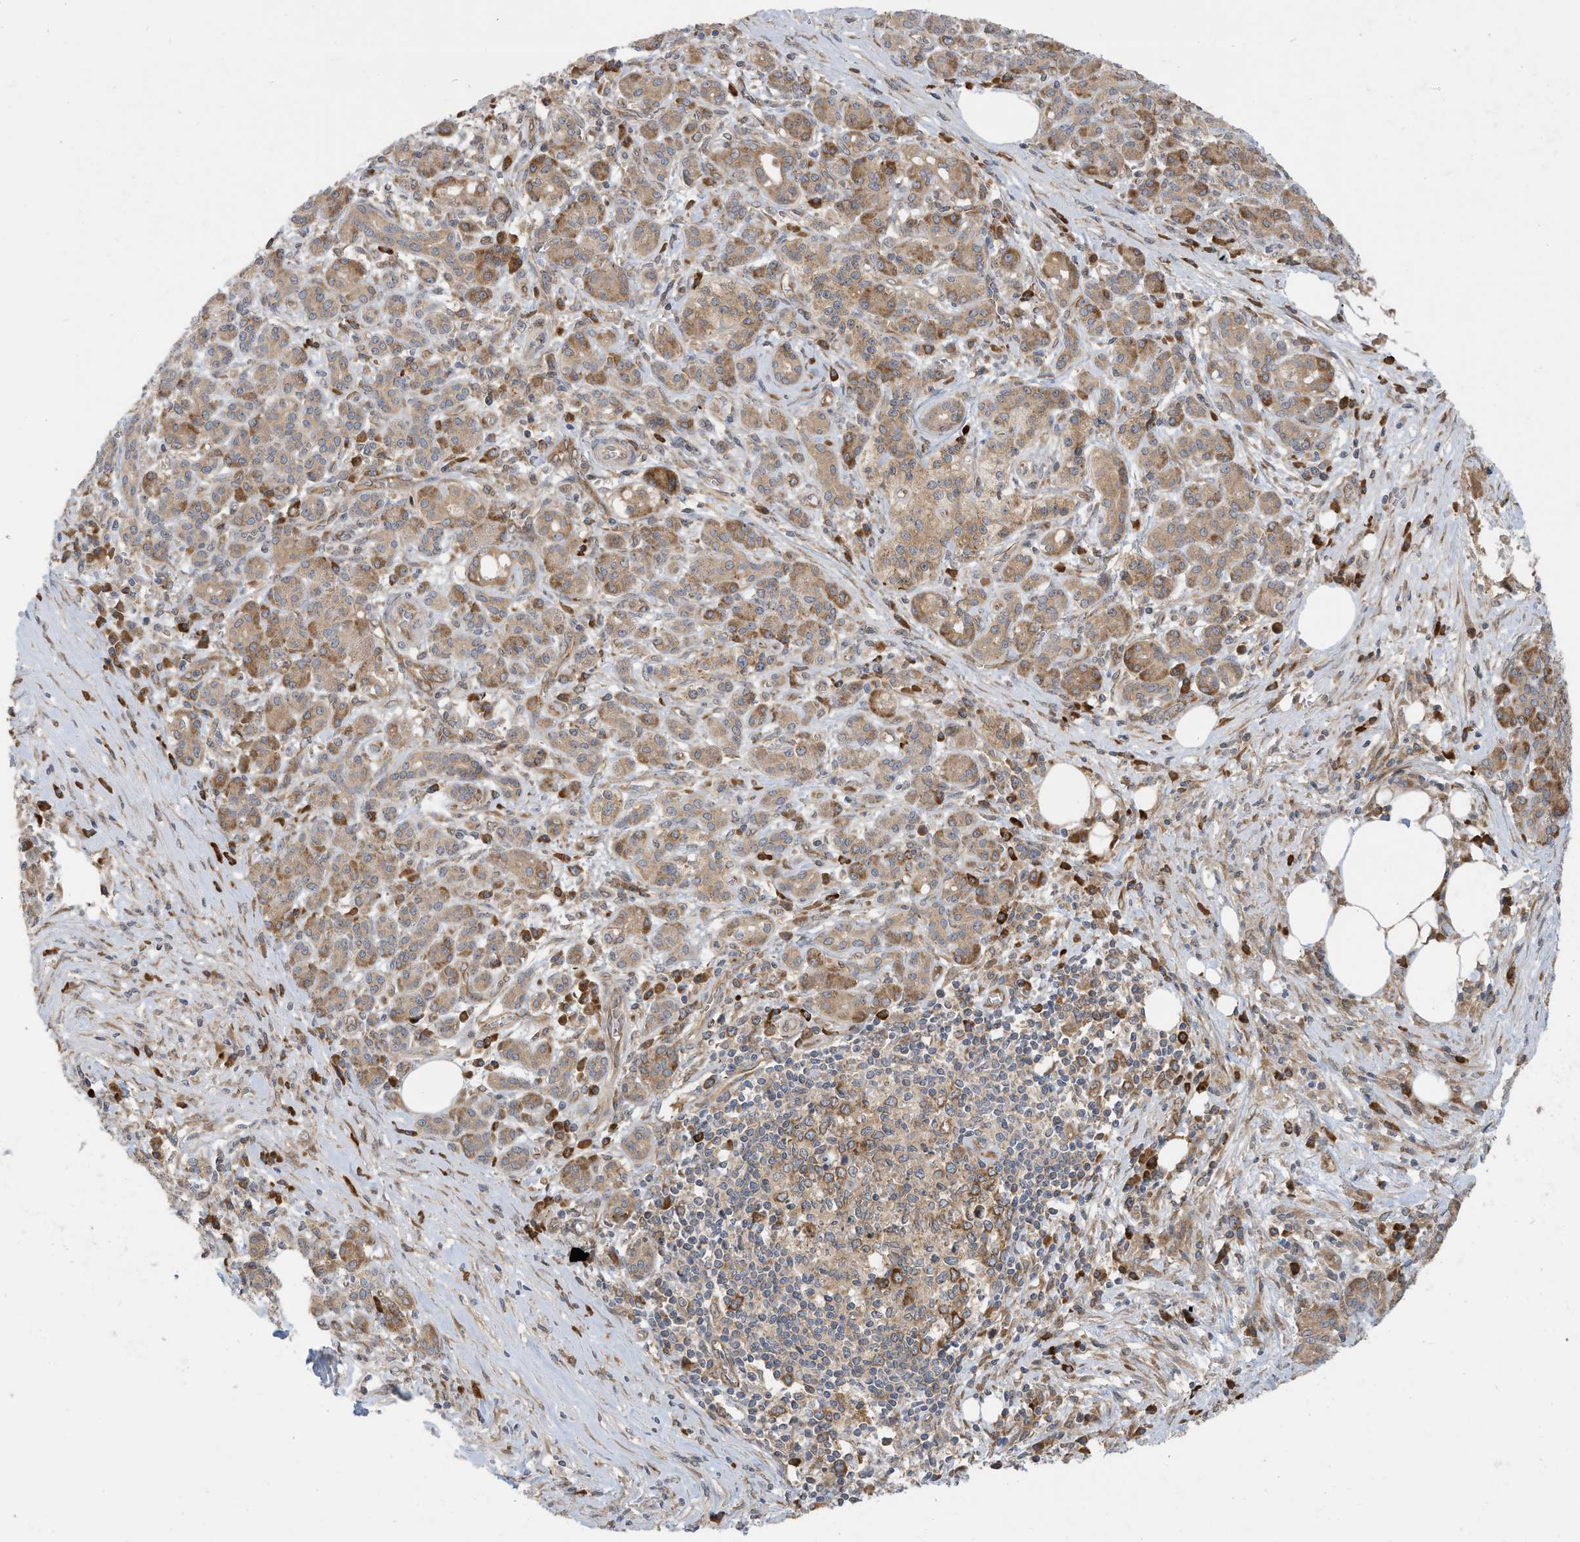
{"staining": {"intensity": "moderate", "quantity": "25%-75%", "location": "cytoplasmic/membranous"}, "tissue": "pancreatic cancer", "cell_type": "Tumor cells", "image_type": "cancer", "snomed": [{"axis": "morphology", "description": "Adenocarcinoma, NOS"}, {"axis": "topography", "description": "Pancreas"}], "caption": "Pancreatic cancer (adenocarcinoma) was stained to show a protein in brown. There is medium levels of moderate cytoplasmic/membranous staining in approximately 25%-75% of tumor cells.", "gene": "USE1", "patient": {"sex": "female", "age": 73}}